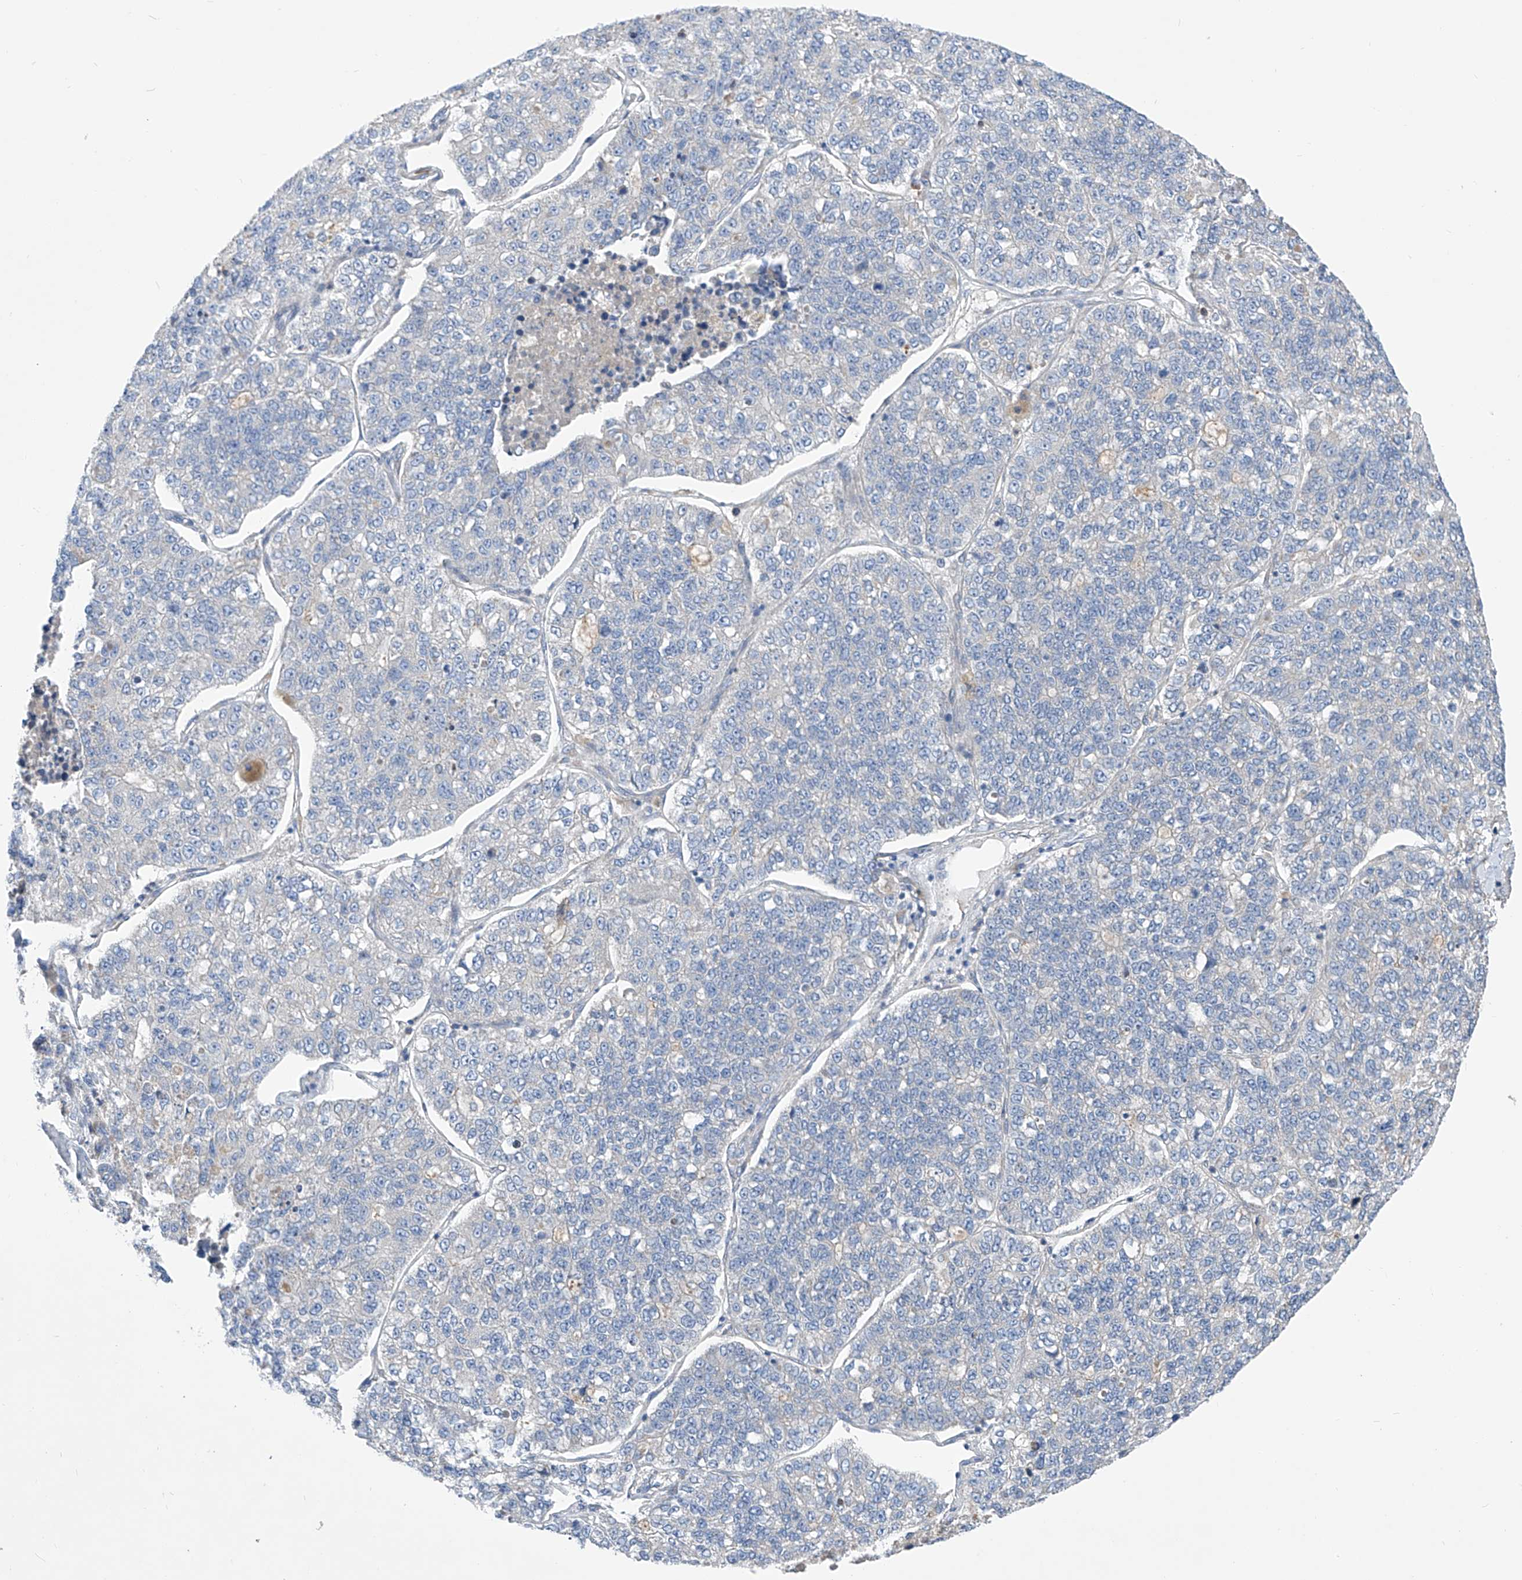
{"staining": {"intensity": "negative", "quantity": "none", "location": "none"}, "tissue": "lung cancer", "cell_type": "Tumor cells", "image_type": "cancer", "snomed": [{"axis": "morphology", "description": "Adenocarcinoma, NOS"}, {"axis": "topography", "description": "Lung"}], "caption": "IHC of lung cancer (adenocarcinoma) shows no staining in tumor cells.", "gene": "UFL1", "patient": {"sex": "male", "age": 49}}